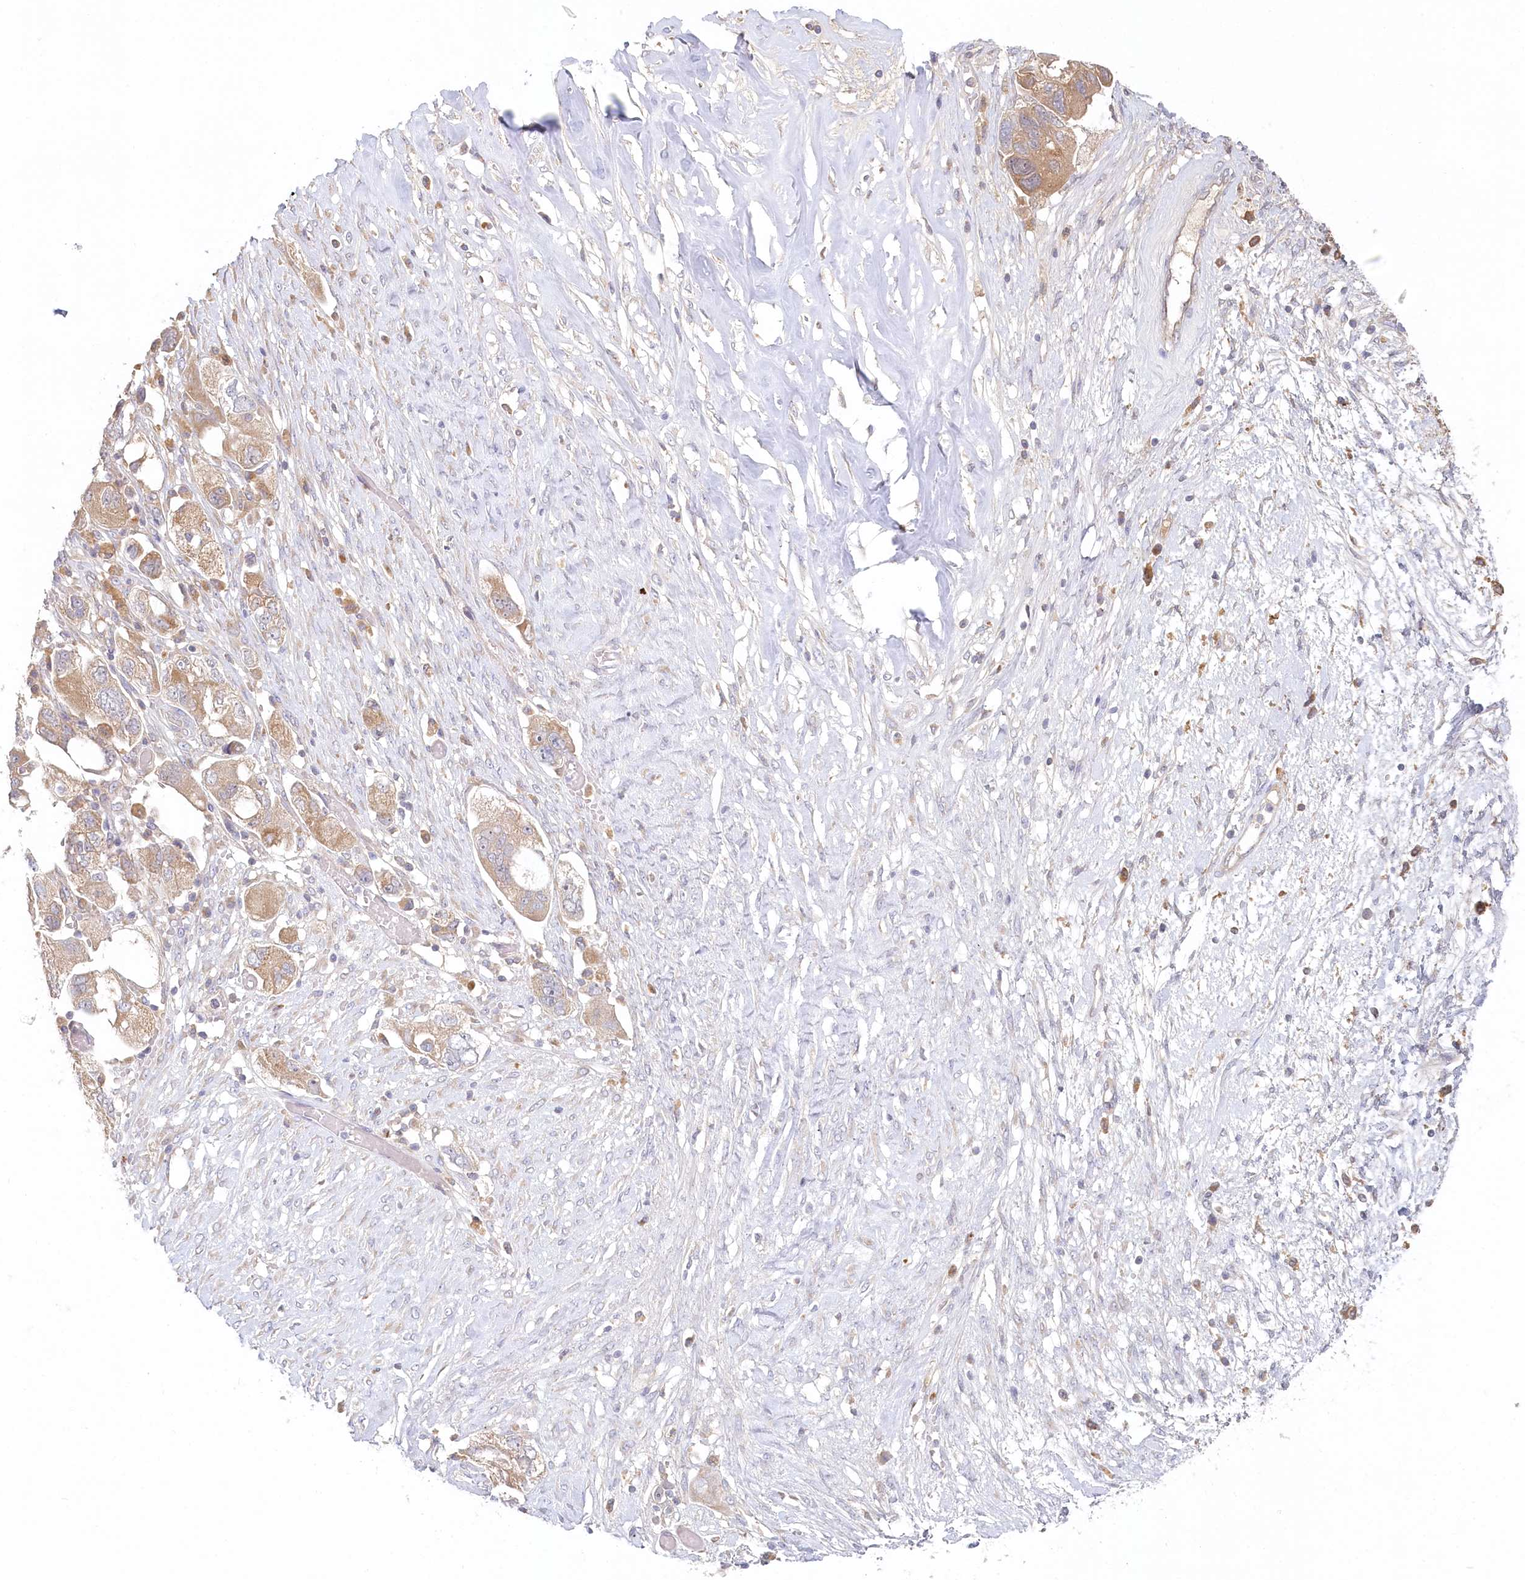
{"staining": {"intensity": "weak", "quantity": ">75%", "location": "cytoplasmic/membranous"}, "tissue": "ovarian cancer", "cell_type": "Tumor cells", "image_type": "cancer", "snomed": [{"axis": "morphology", "description": "Carcinoma, NOS"}, {"axis": "morphology", "description": "Cystadenocarcinoma, serous, NOS"}, {"axis": "topography", "description": "Ovary"}], "caption": "An image of ovarian cancer stained for a protein demonstrates weak cytoplasmic/membranous brown staining in tumor cells.", "gene": "VSIG1", "patient": {"sex": "female", "age": 69}}